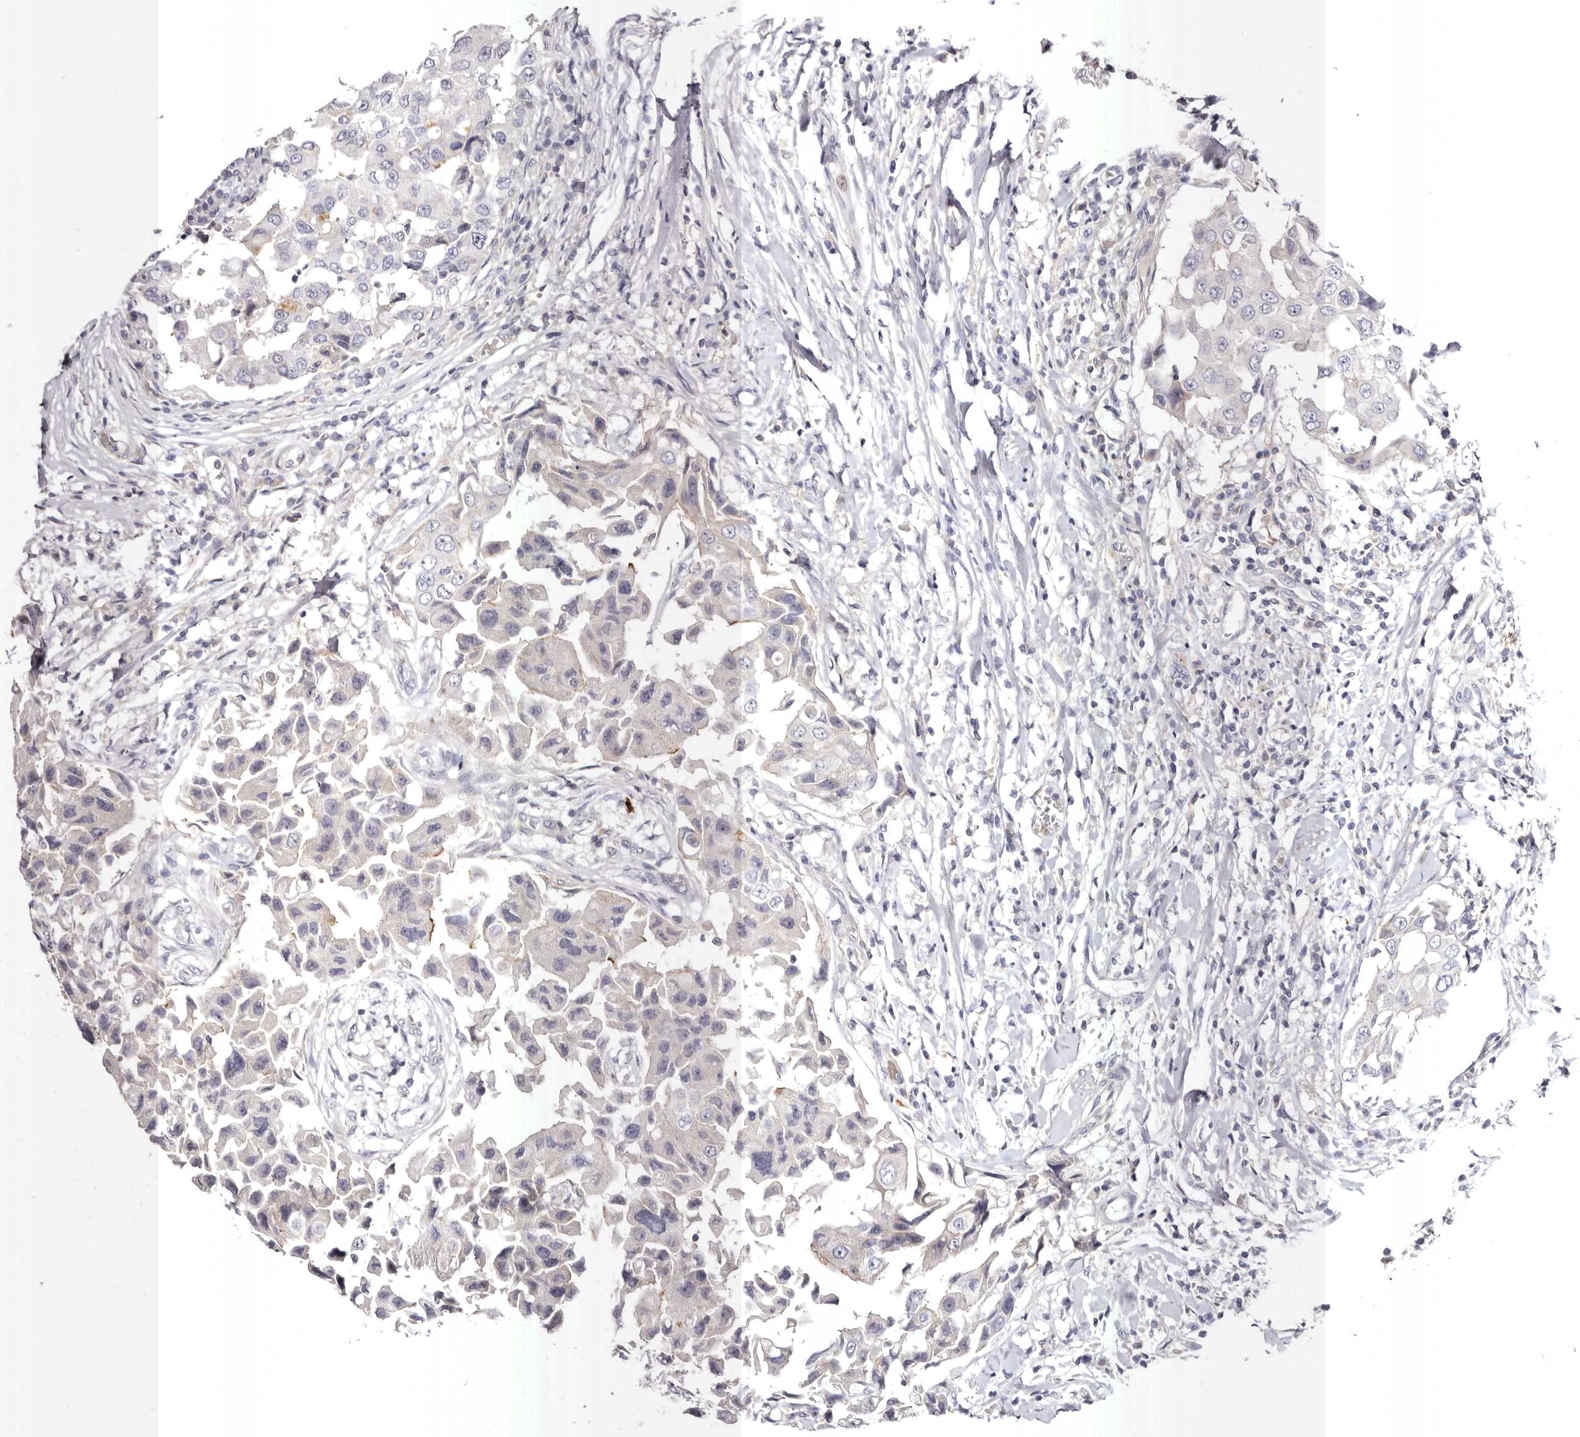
{"staining": {"intensity": "negative", "quantity": "none", "location": "none"}, "tissue": "breast cancer", "cell_type": "Tumor cells", "image_type": "cancer", "snomed": [{"axis": "morphology", "description": "Duct carcinoma"}, {"axis": "topography", "description": "Breast"}], "caption": "A photomicrograph of human breast cancer is negative for staining in tumor cells.", "gene": "S1PR5", "patient": {"sex": "female", "age": 27}}